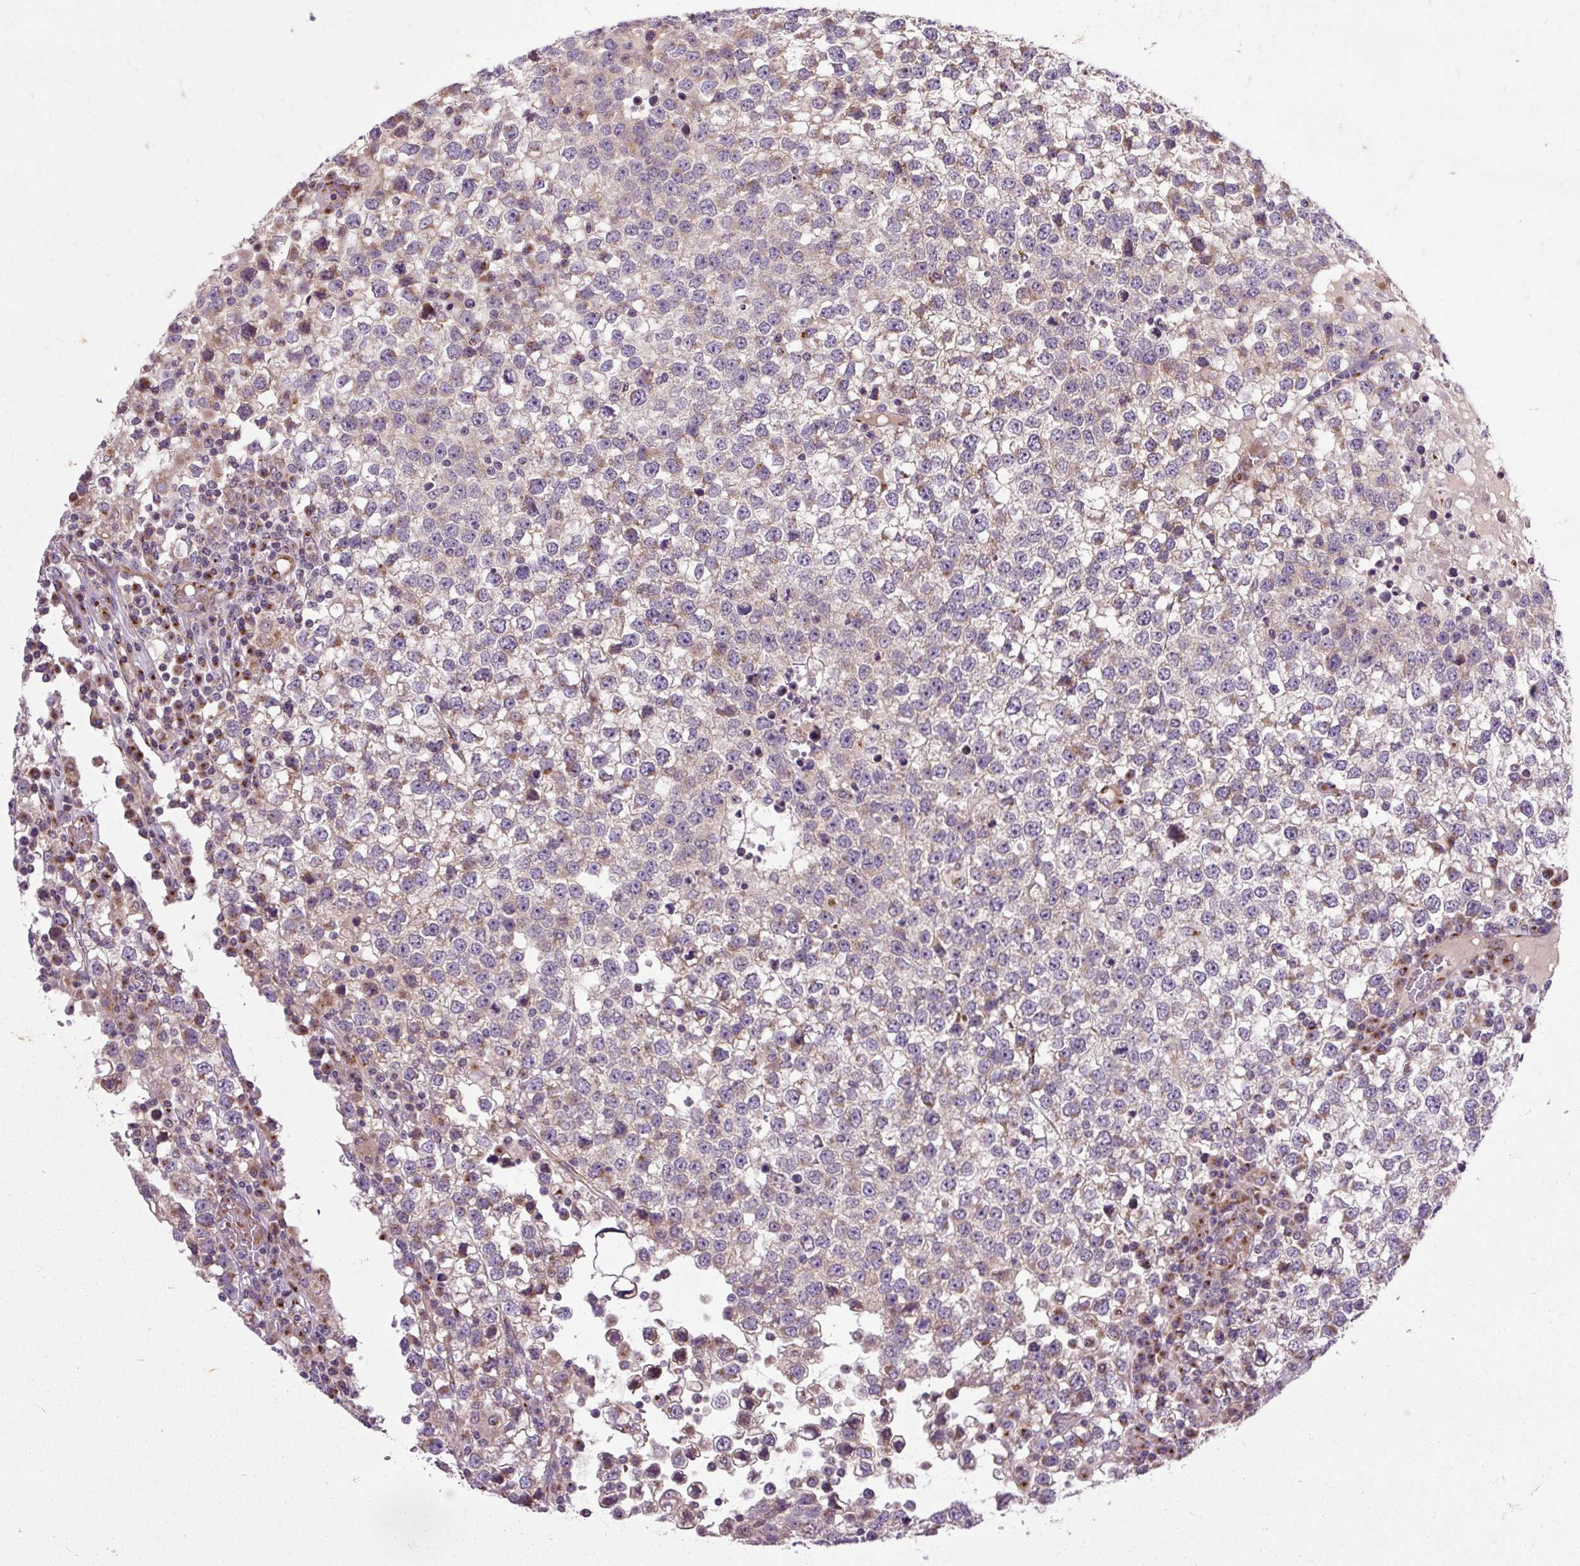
{"staining": {"intensity": "negative", "quantity": "none", "location": "none"}, "tissue": "testis cancer", "cell_type": "Tumor cells", "image_type": "cancer", "snomed": [{"axis": "morphology", "description": "Seminoma, NOS"}, {"axis": "topography", "description": "Testis"}], "caption": "There is no significant staining in tumor cells of testis seminoma.", "gene": "MSMP", "patient": {"sex": "male", "age": 65}}